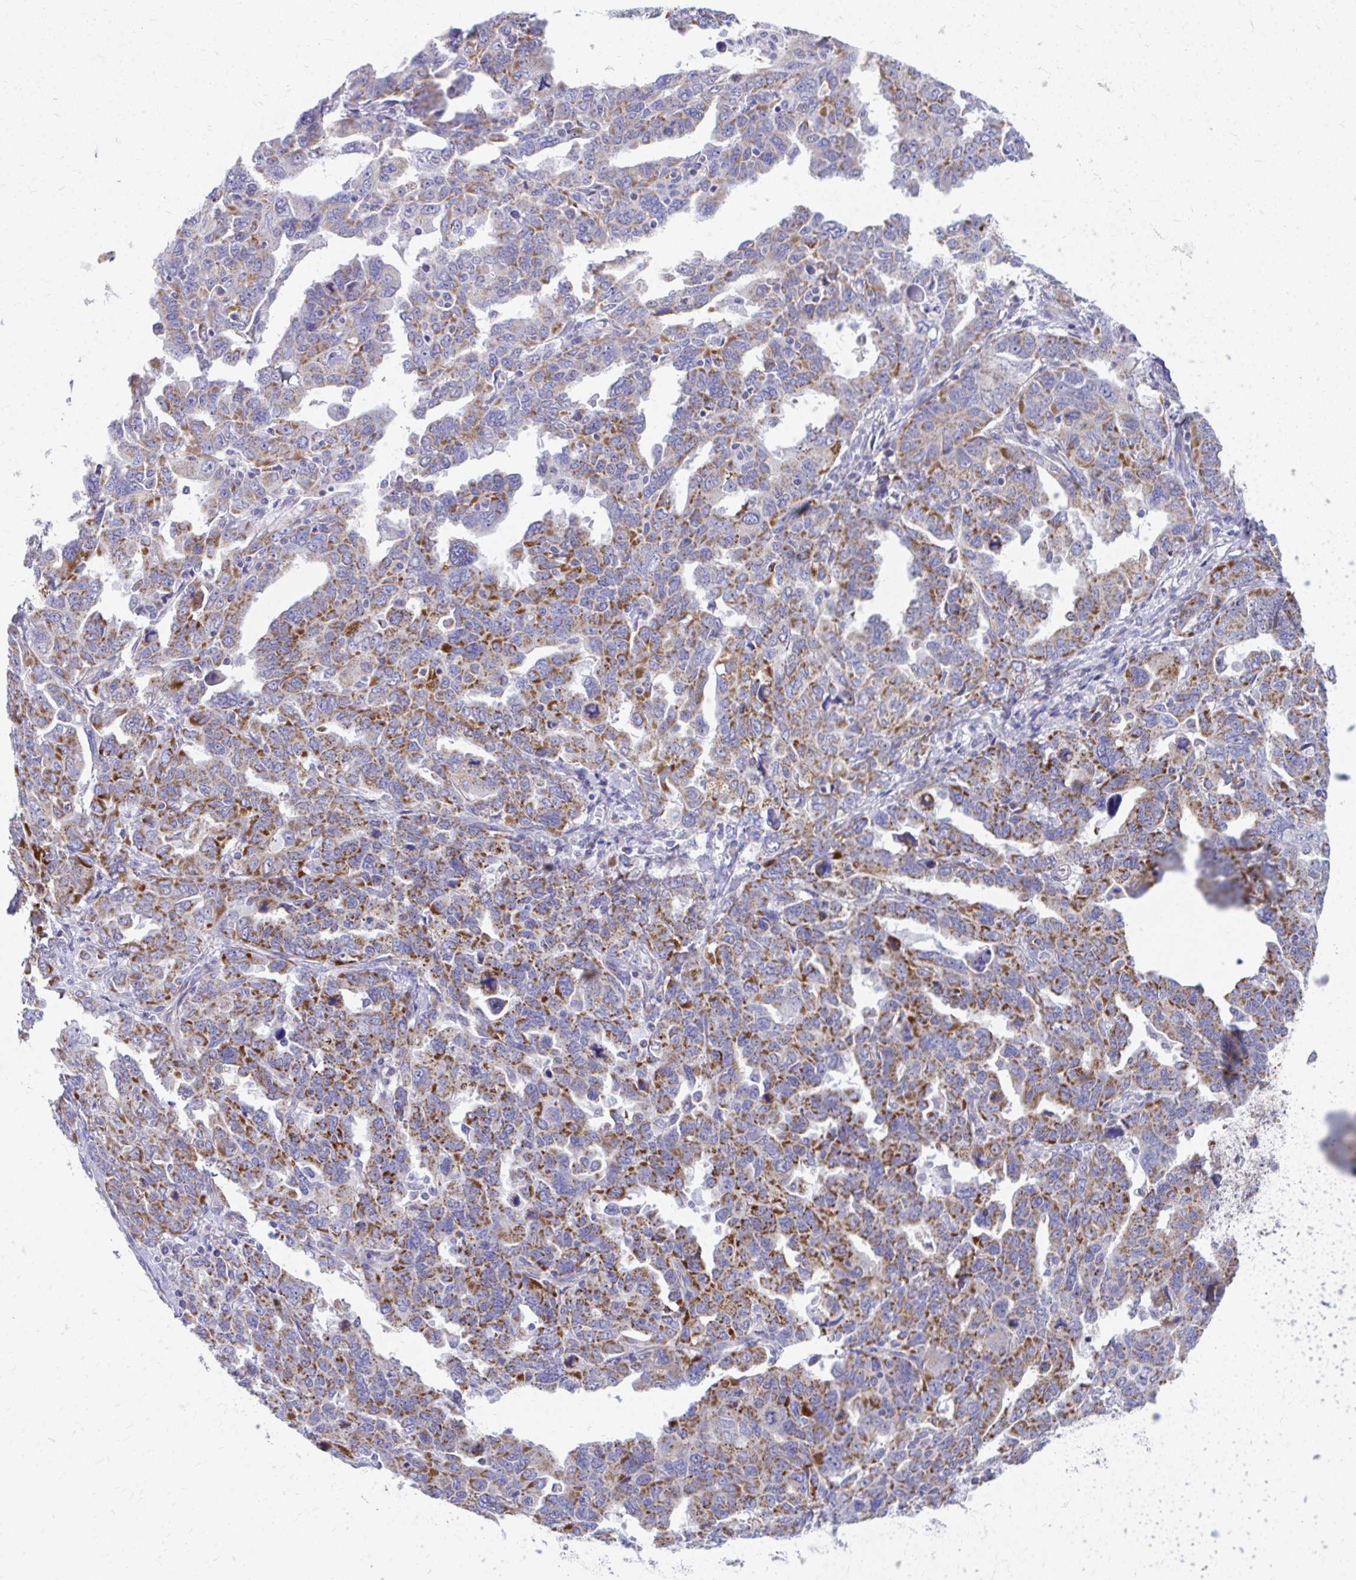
{"staining": {"intensity": "moderate", "quantity": ">75%", "location": "cytoplasmic/membranous"}, "tissue": "ovarian cancer", "cell_type": "Tumor cells", "image_type": "cancer", "snomed": [{"axis": "morphology", "description": "Adenocarcinoma, NOS"}, {"axis": "morphology", "description": "Carcinoma, endometroid"}, {"axis": "topography", "description": "Ovary"}], "caption": "A micrograph showing moderate cytoplasmic/membranous staining in approximately >75% of tumor cells in ovarian cancer (endometroid carcinoma), as visualized by brown immunohistochemical staining.", "gene": "MRPL19", "patient": {"sex": "female", "age": 72}}